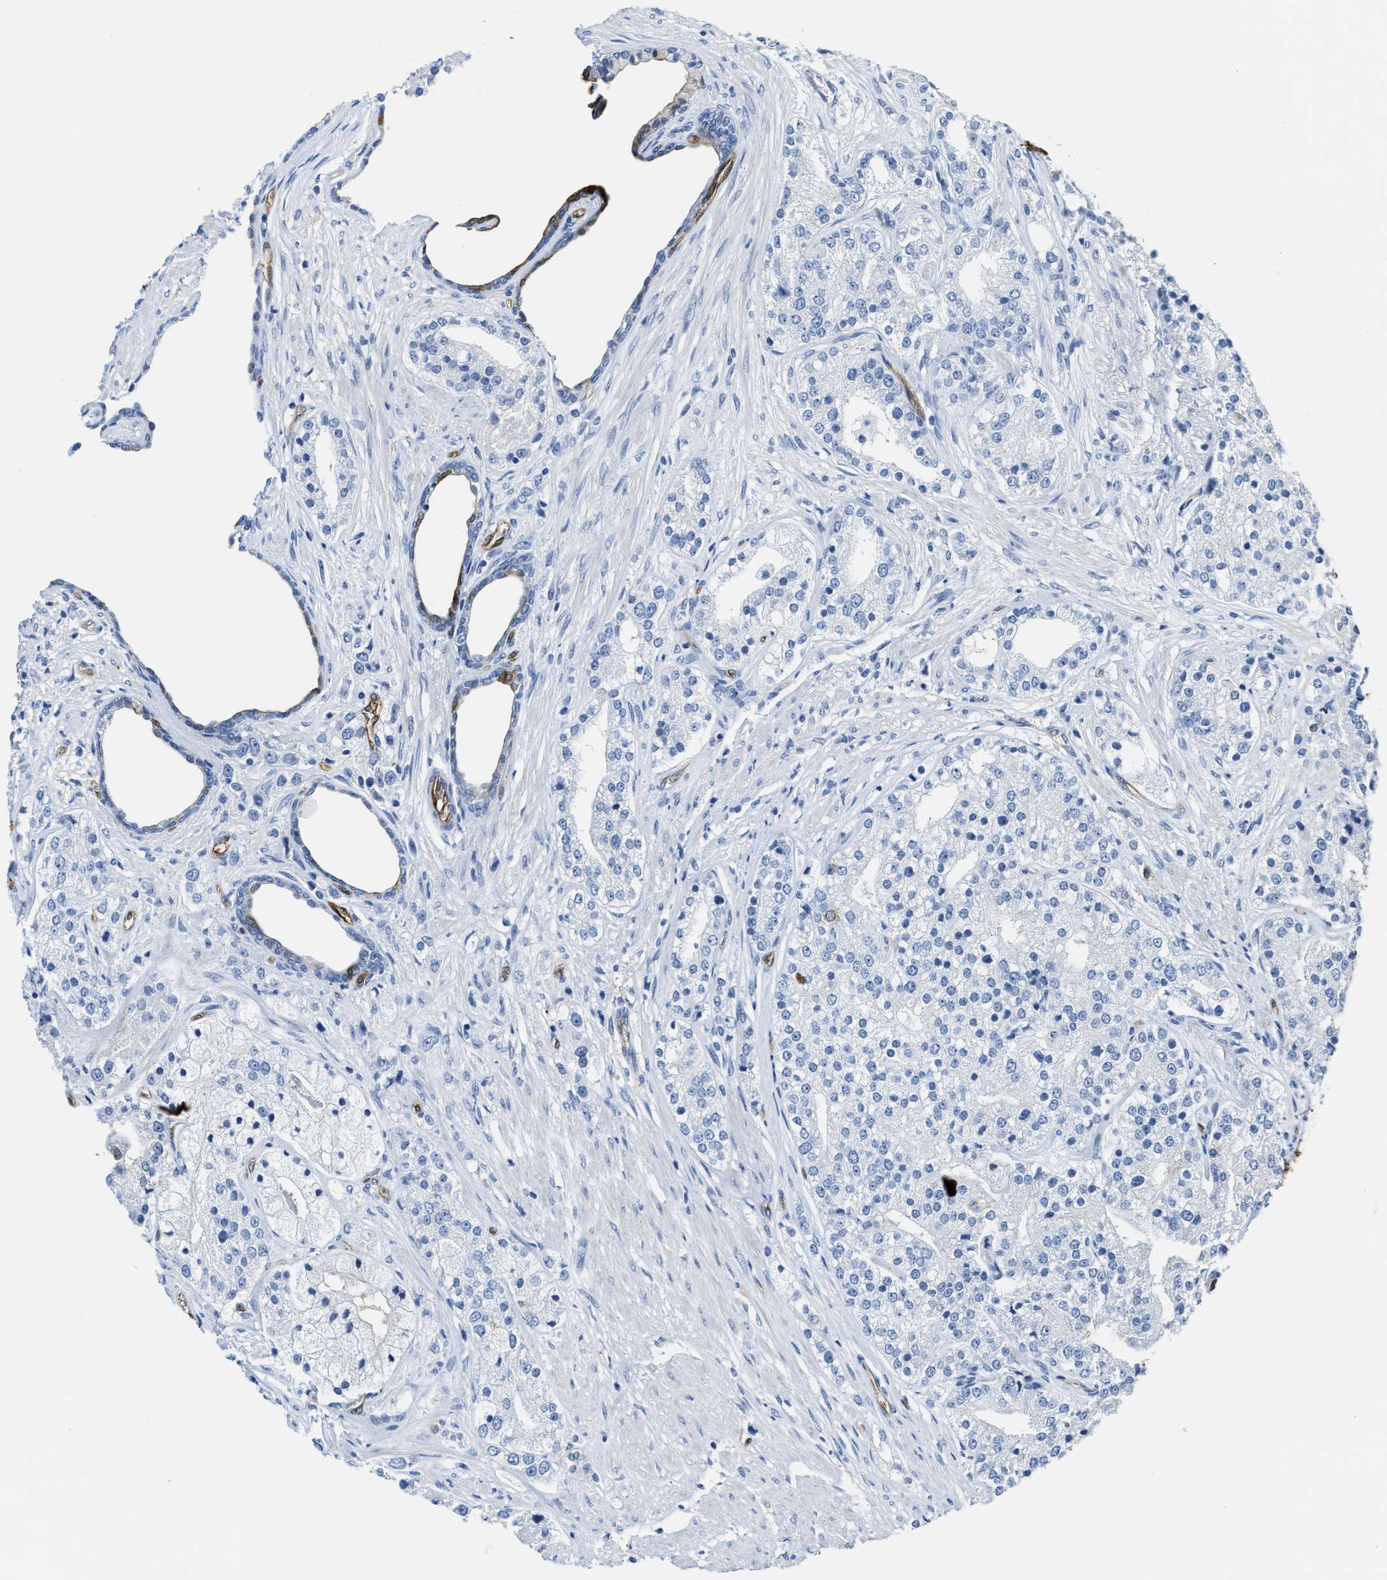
{"staining": {"intensity": "negative", "quantity": "none", "location": "none"}, "tissue": "prostate cancer", "cell_type": "Tumor cells", "image_type": "cancer", "snomed": [{"axis": "morphology", "description": "Adenocarcinoma, High grade"}, {"axis": "topography", "description": "Prostate"}], "caption": "Immunohistochemical staining of high-grade adenocarcinoma (prostate) demonstrates no significant positivity in tumor cells. (Brightfield microscopy of DAB (3,3'-diaminobenzidine) IHC at high magnification).", "gene": "ASS1", "patient": {"sex": "male", "age": 50}}